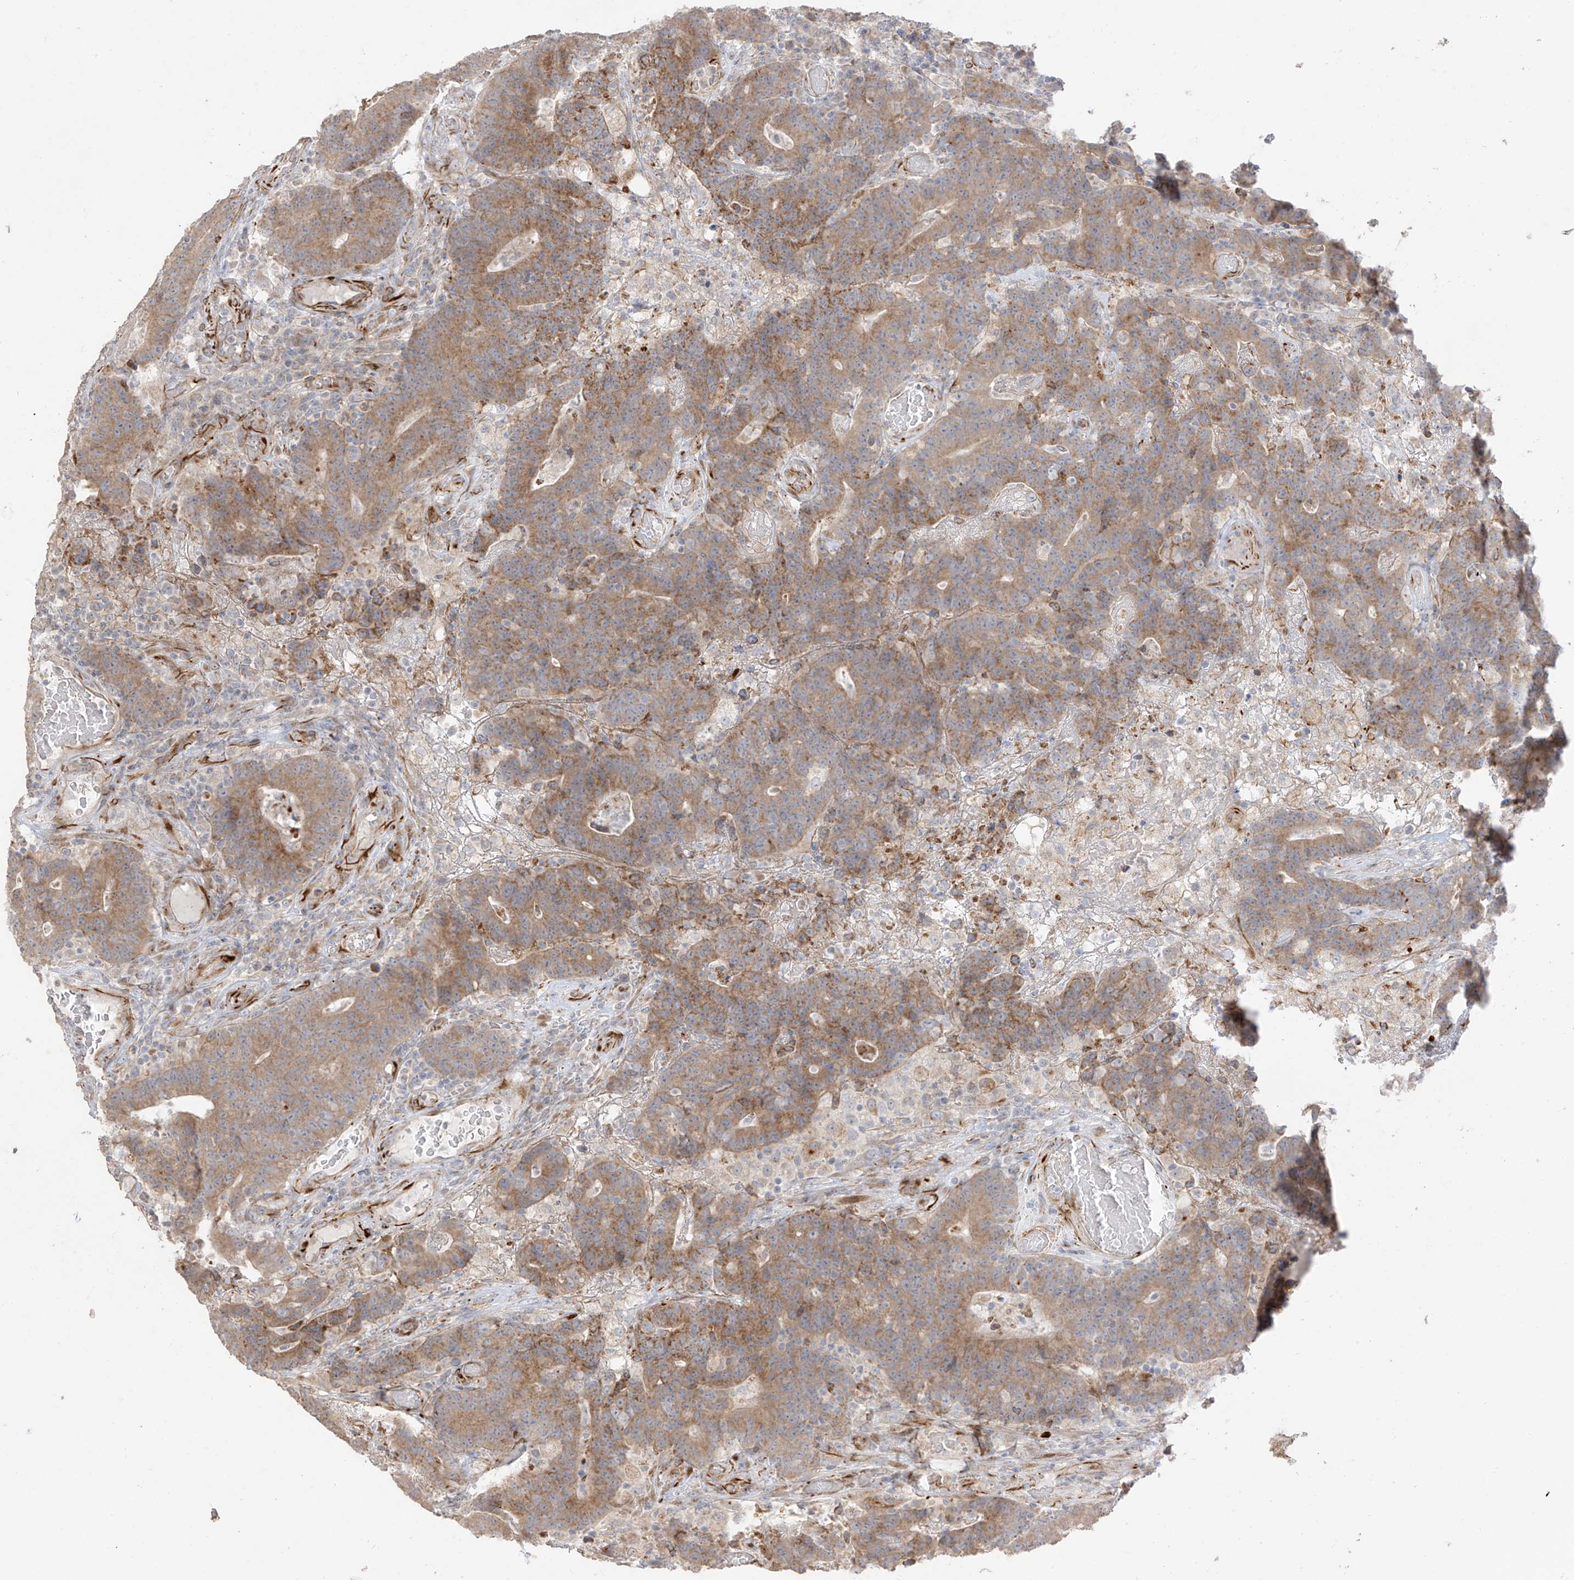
{"staining": {"intensity": "moderate", "quantity": ">75%", "location": "cytoplasmic/membranous"}, "tissue": "colorectal cancer", "cell_type": "Tumor cells", "image_type": "cancer", "snomed": [{"axis": "morphology", "description": "Normal tissue, NOS"}, {"axis": "morphology", "description": "Adenocarcinoma, NOS"}, {"axis": "topography", "description": "Colon"}], "caption": "DAB immunohistochemical staining of human colorectal cancer reveals moderate cytoplasmic/membranous protein staining in approximately >75% of tumor cells. The staining was performed using DAB, with brown indicating positive protein expression. Nuclei are stained blue with hematoxylin.", "gene": "DCDC2", "patient": {"sex": "female", "age": 75}}